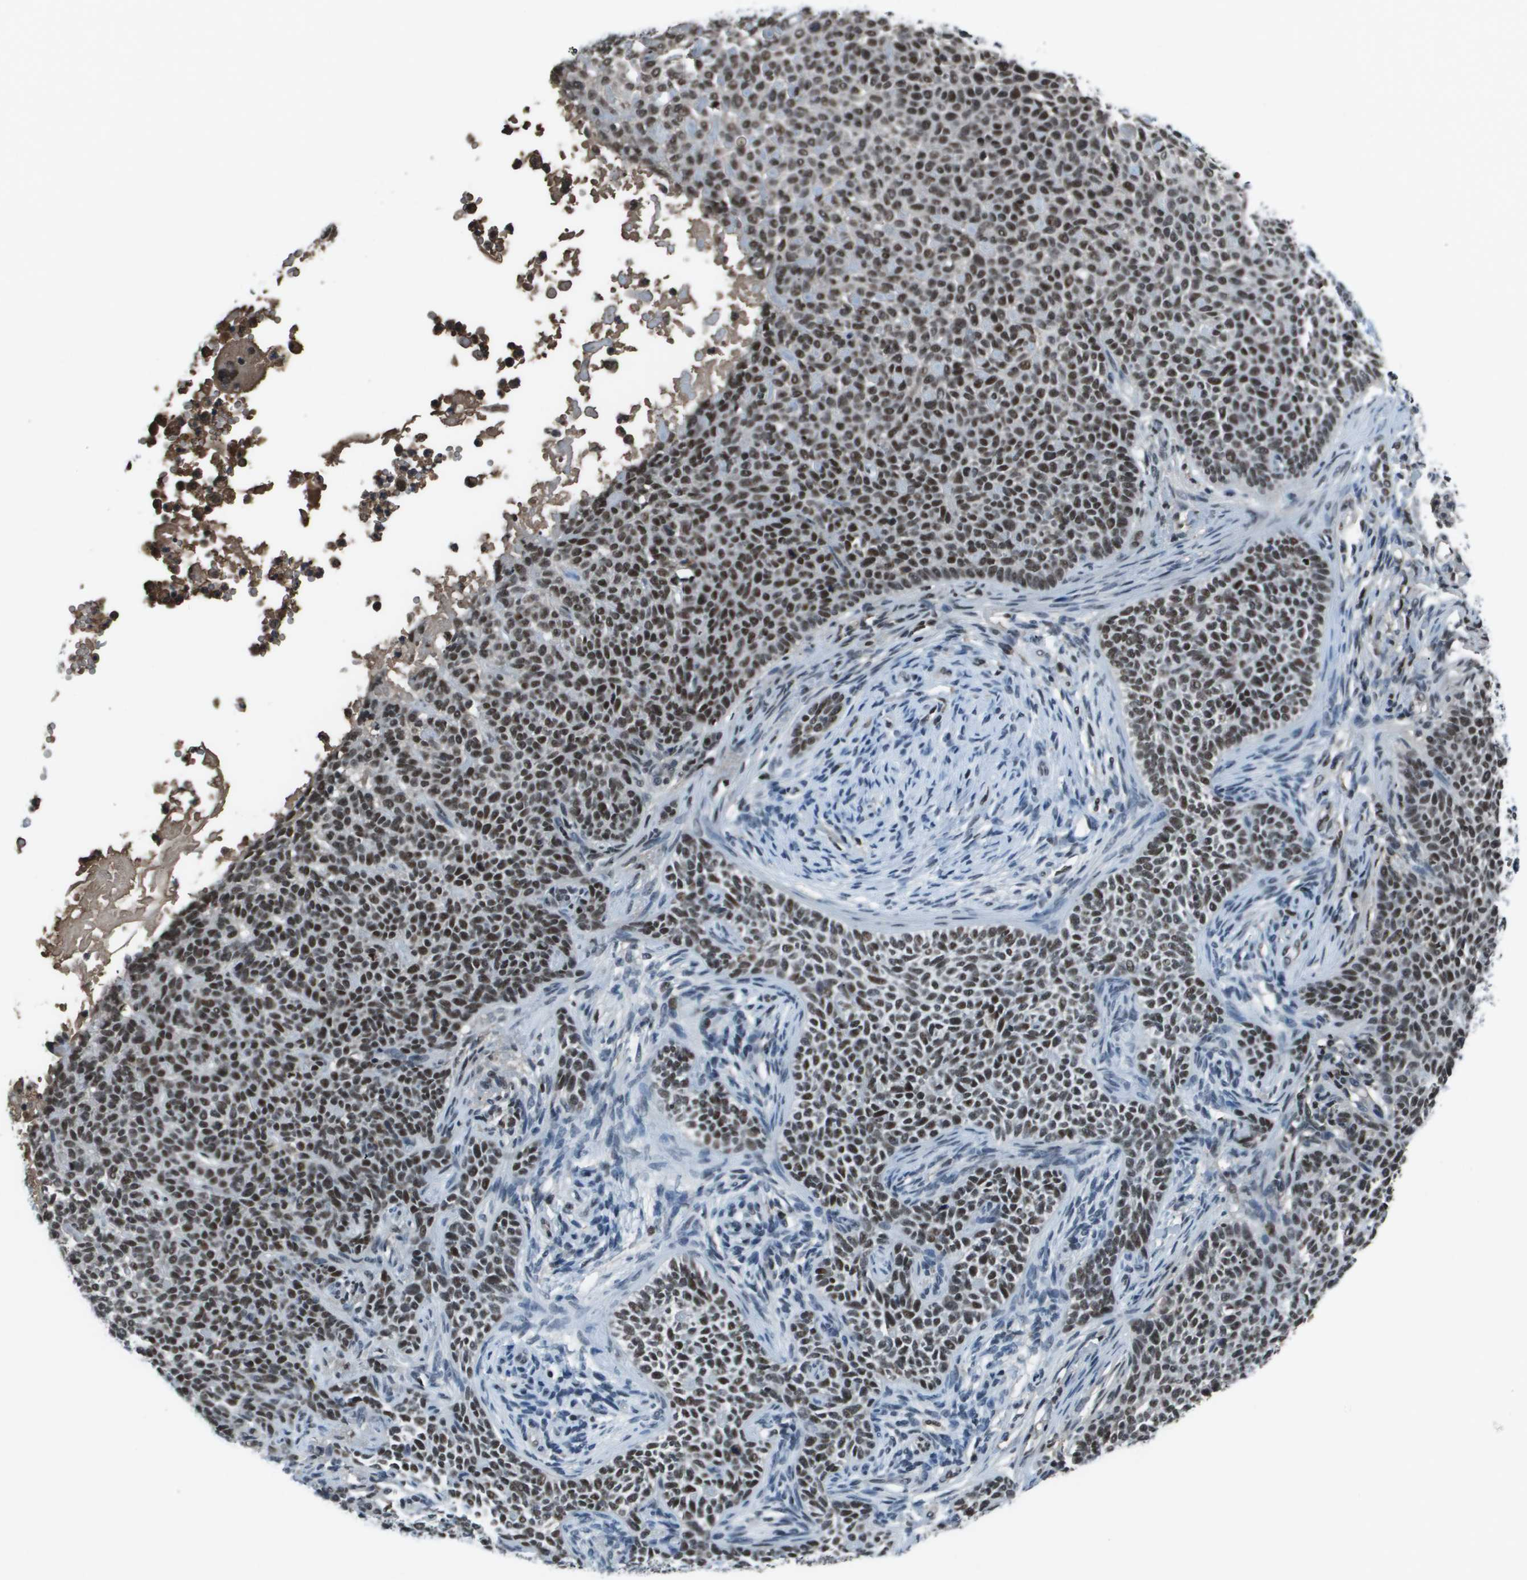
{"staining": {"intensity": "strong", "quantity": ">75%", "location": "nuclear"}, "tissue": "skin cancer", "cell_type": "Tumor cells", "image_type": "cancer", "snomed": [{"axis": "morphology", "description": "Normal tissue, NOS"}, {"axis": "morphology", "description": "Basal cell carcinoma"}, {"axis": "topography", "description": "Skin"}], "caption": "Human skin basal cell carcinoma stained with a brown dye shows strong nuclear positive positivity in about >75% of tumor cells.", "gene": "THRAP3", "patient": {"sex": "male", "age": 87}}